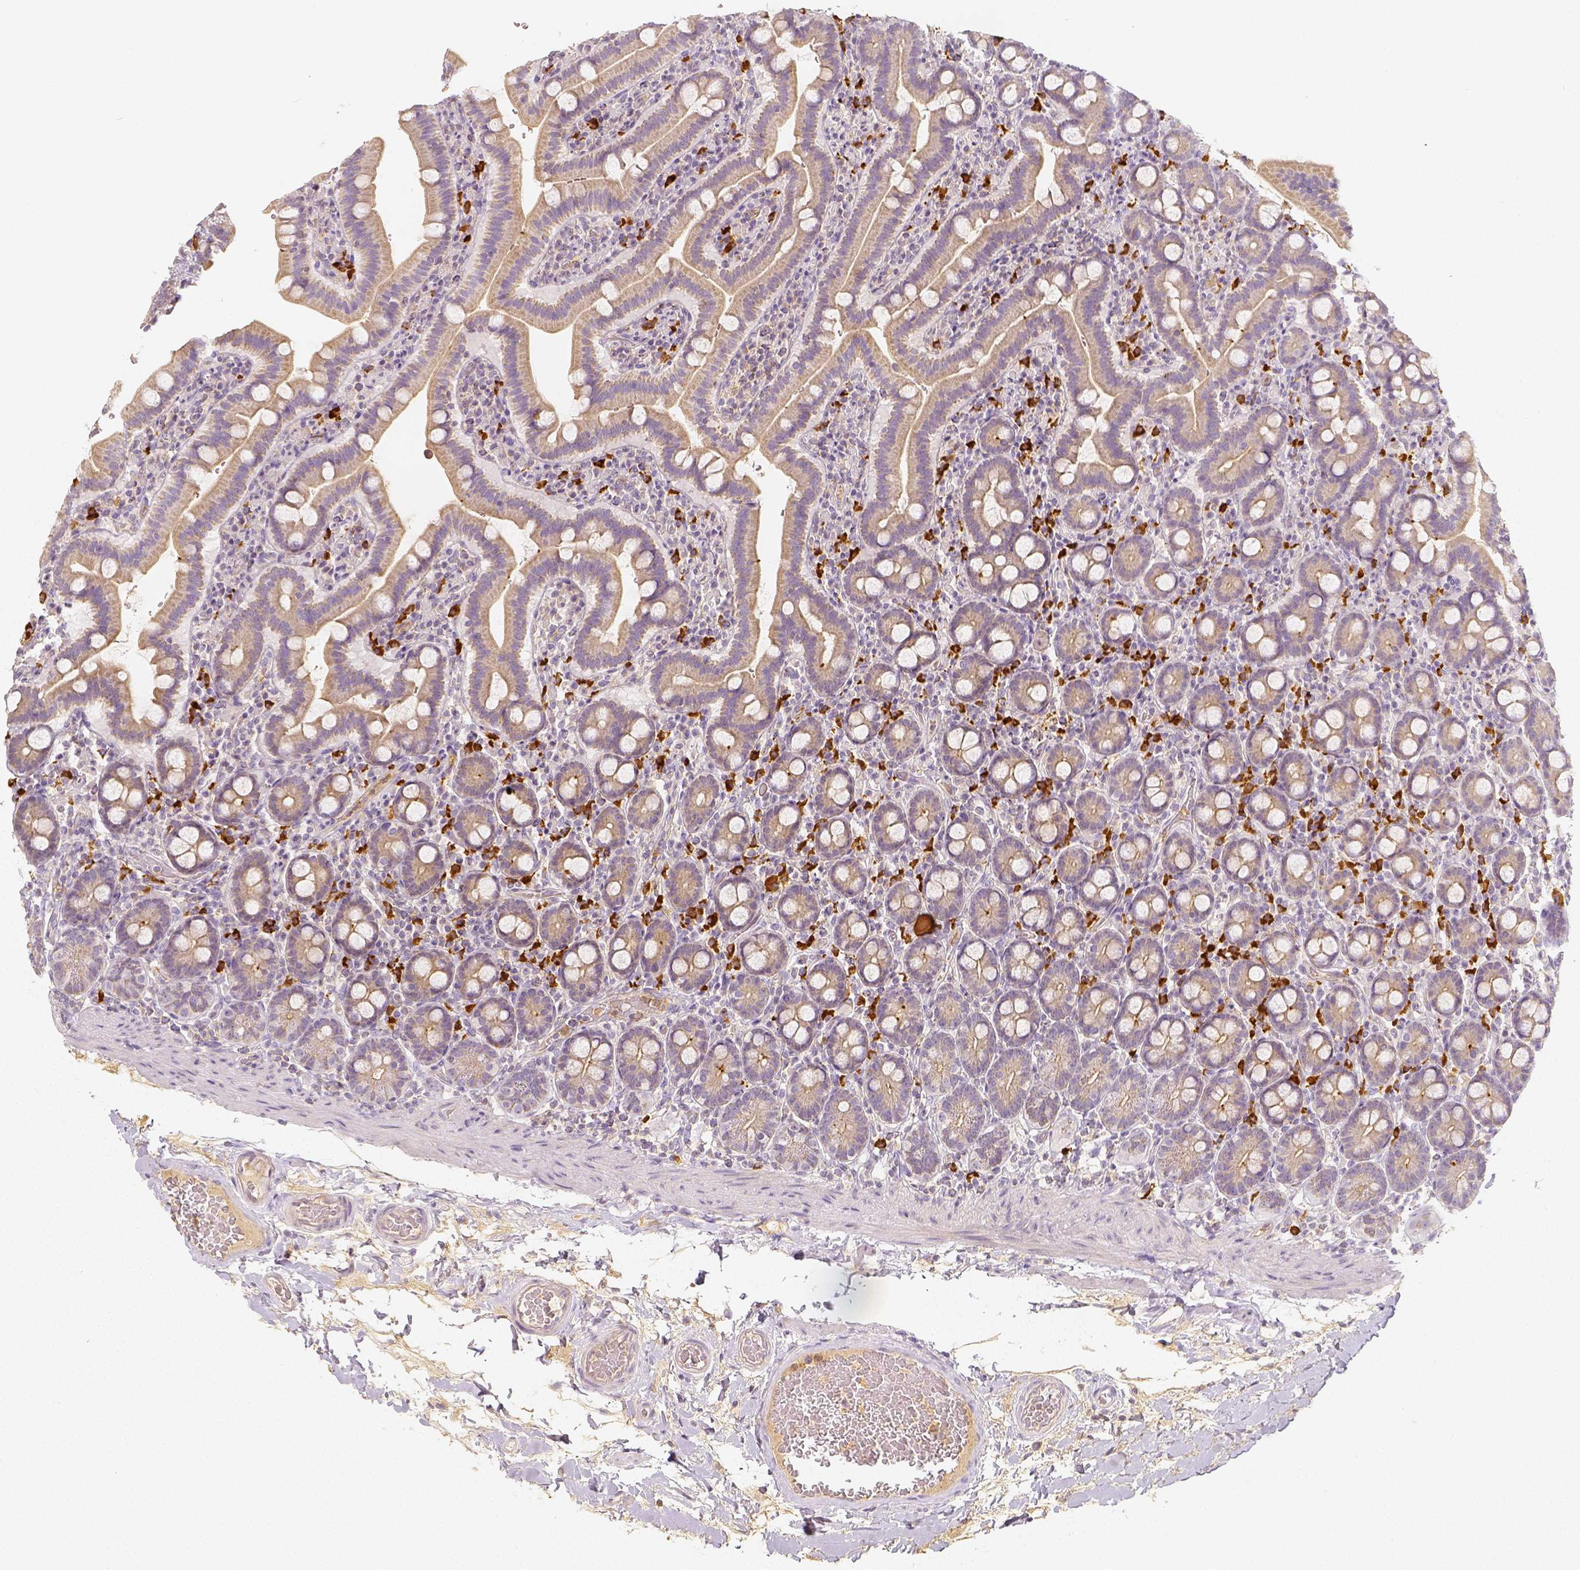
{"staining": {"intensity": "weak", "quantity": ">75%", "location": "cytoplasmic/membranous"}, "tissue": "small intestine", "cell_type": "Glandular cells", "image_type": "normal", "snomed": [{"axis": "morphology", "description": "Normal tissue, NOS"}, {"axis": "topography", "description": "Small intestine"}], "caption": "Glandular cells display weak cytoplasmic/membranous positivity in approximately >75% of cells in benign small intestine.", "gene": "PTPRJ", "patient": {"sex": "male", "age": 26}}